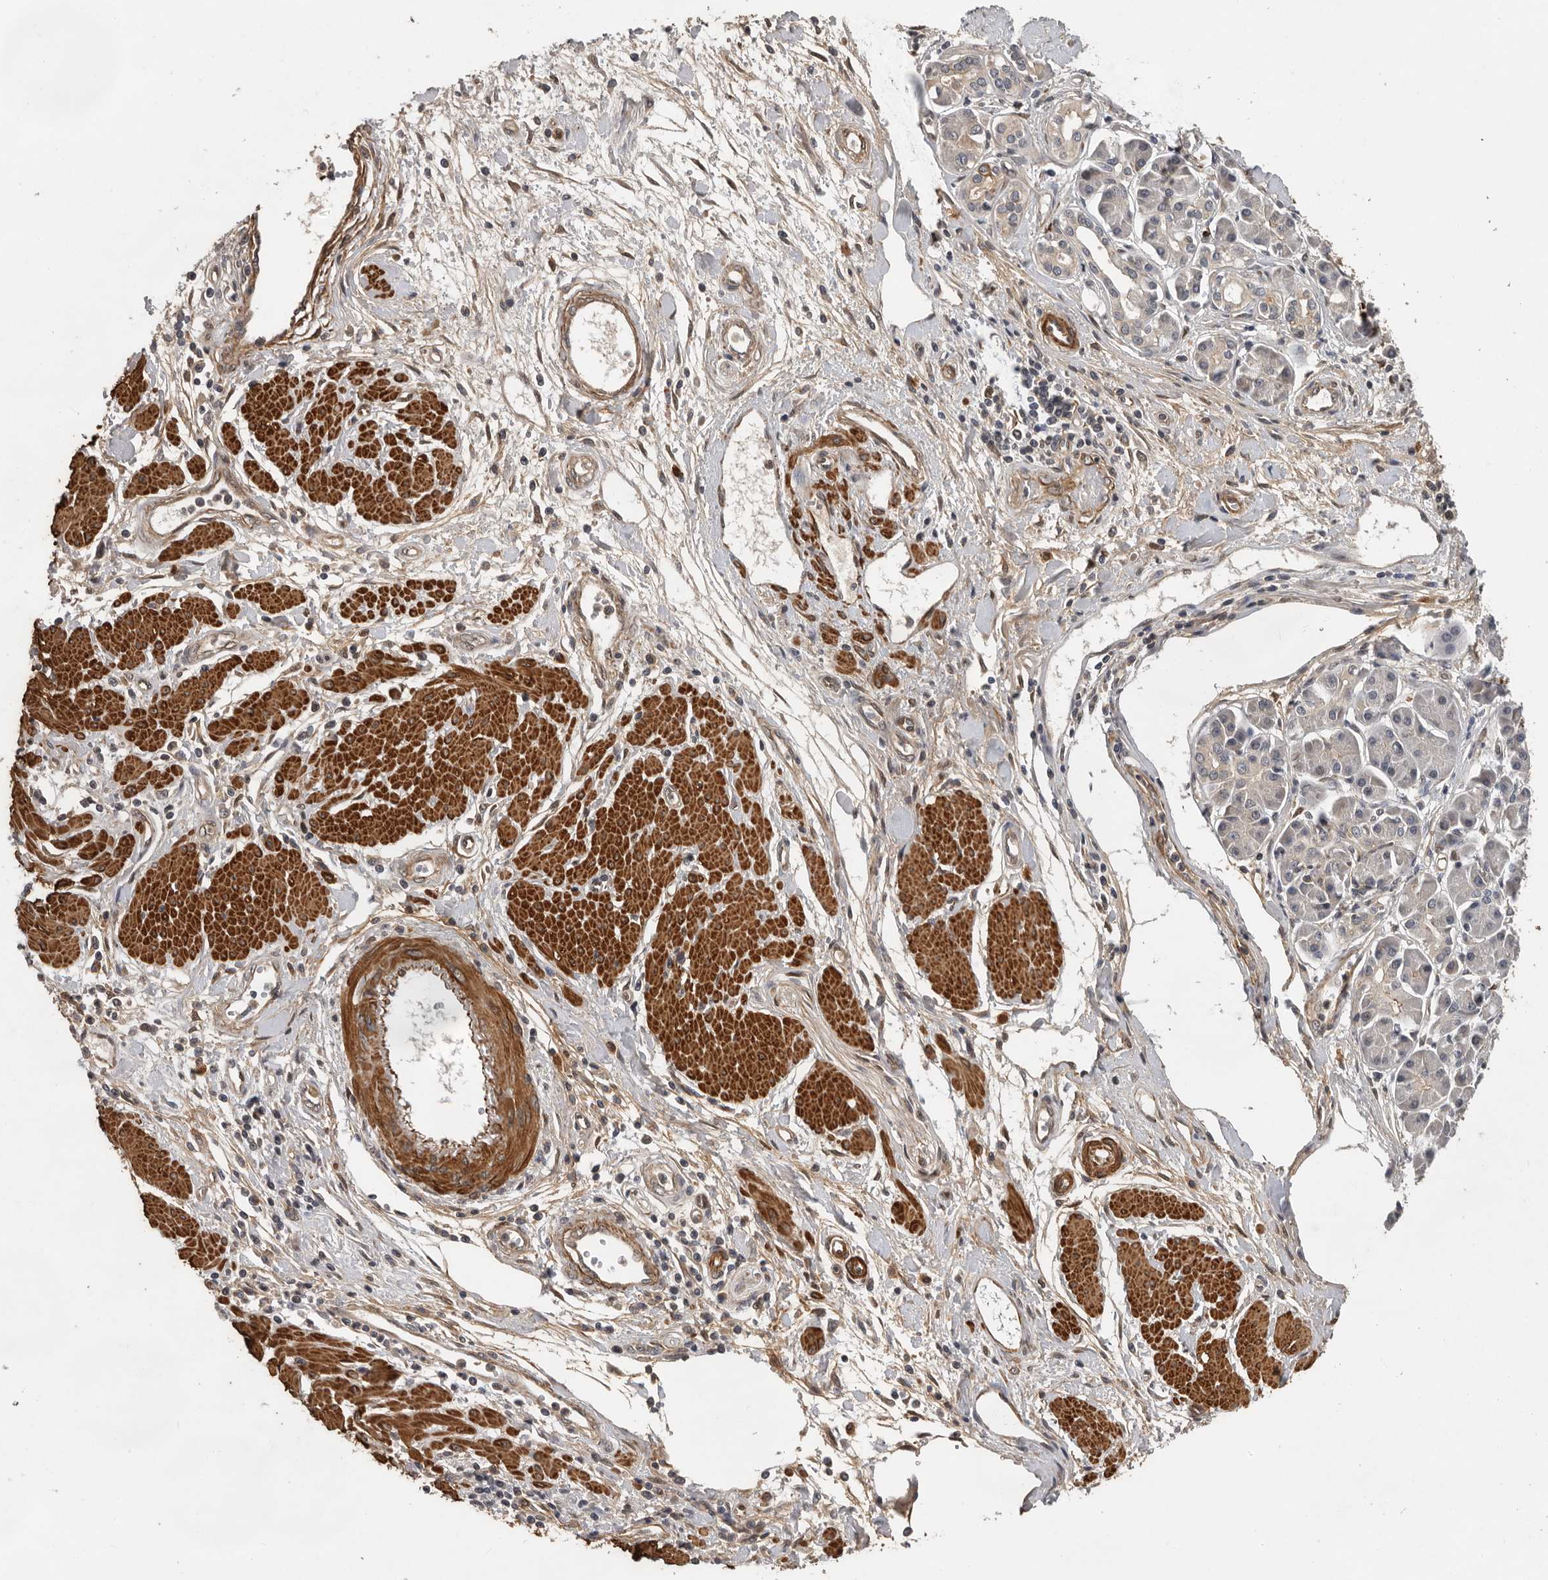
{"staining": {"intensity": "weak", "quantity": "<25%", "location": "cytoplasmic/membranous"}, "tissue": "pancreatic cancer", "cell_type": "Tumor cells", "image_type": "cancer", "snomed": [{"axis": "morphology", "description": "Adenocarcinoma, NOS"}, {"axis": "topography", "description": "Pancreas"}], "caption": "This is an IHC micrograph of adenocarcinoma (pancreatic). There is no positivity in tumor cells.", "gene": "RNF157", "patient": {"sex": "male", "age": 69}}